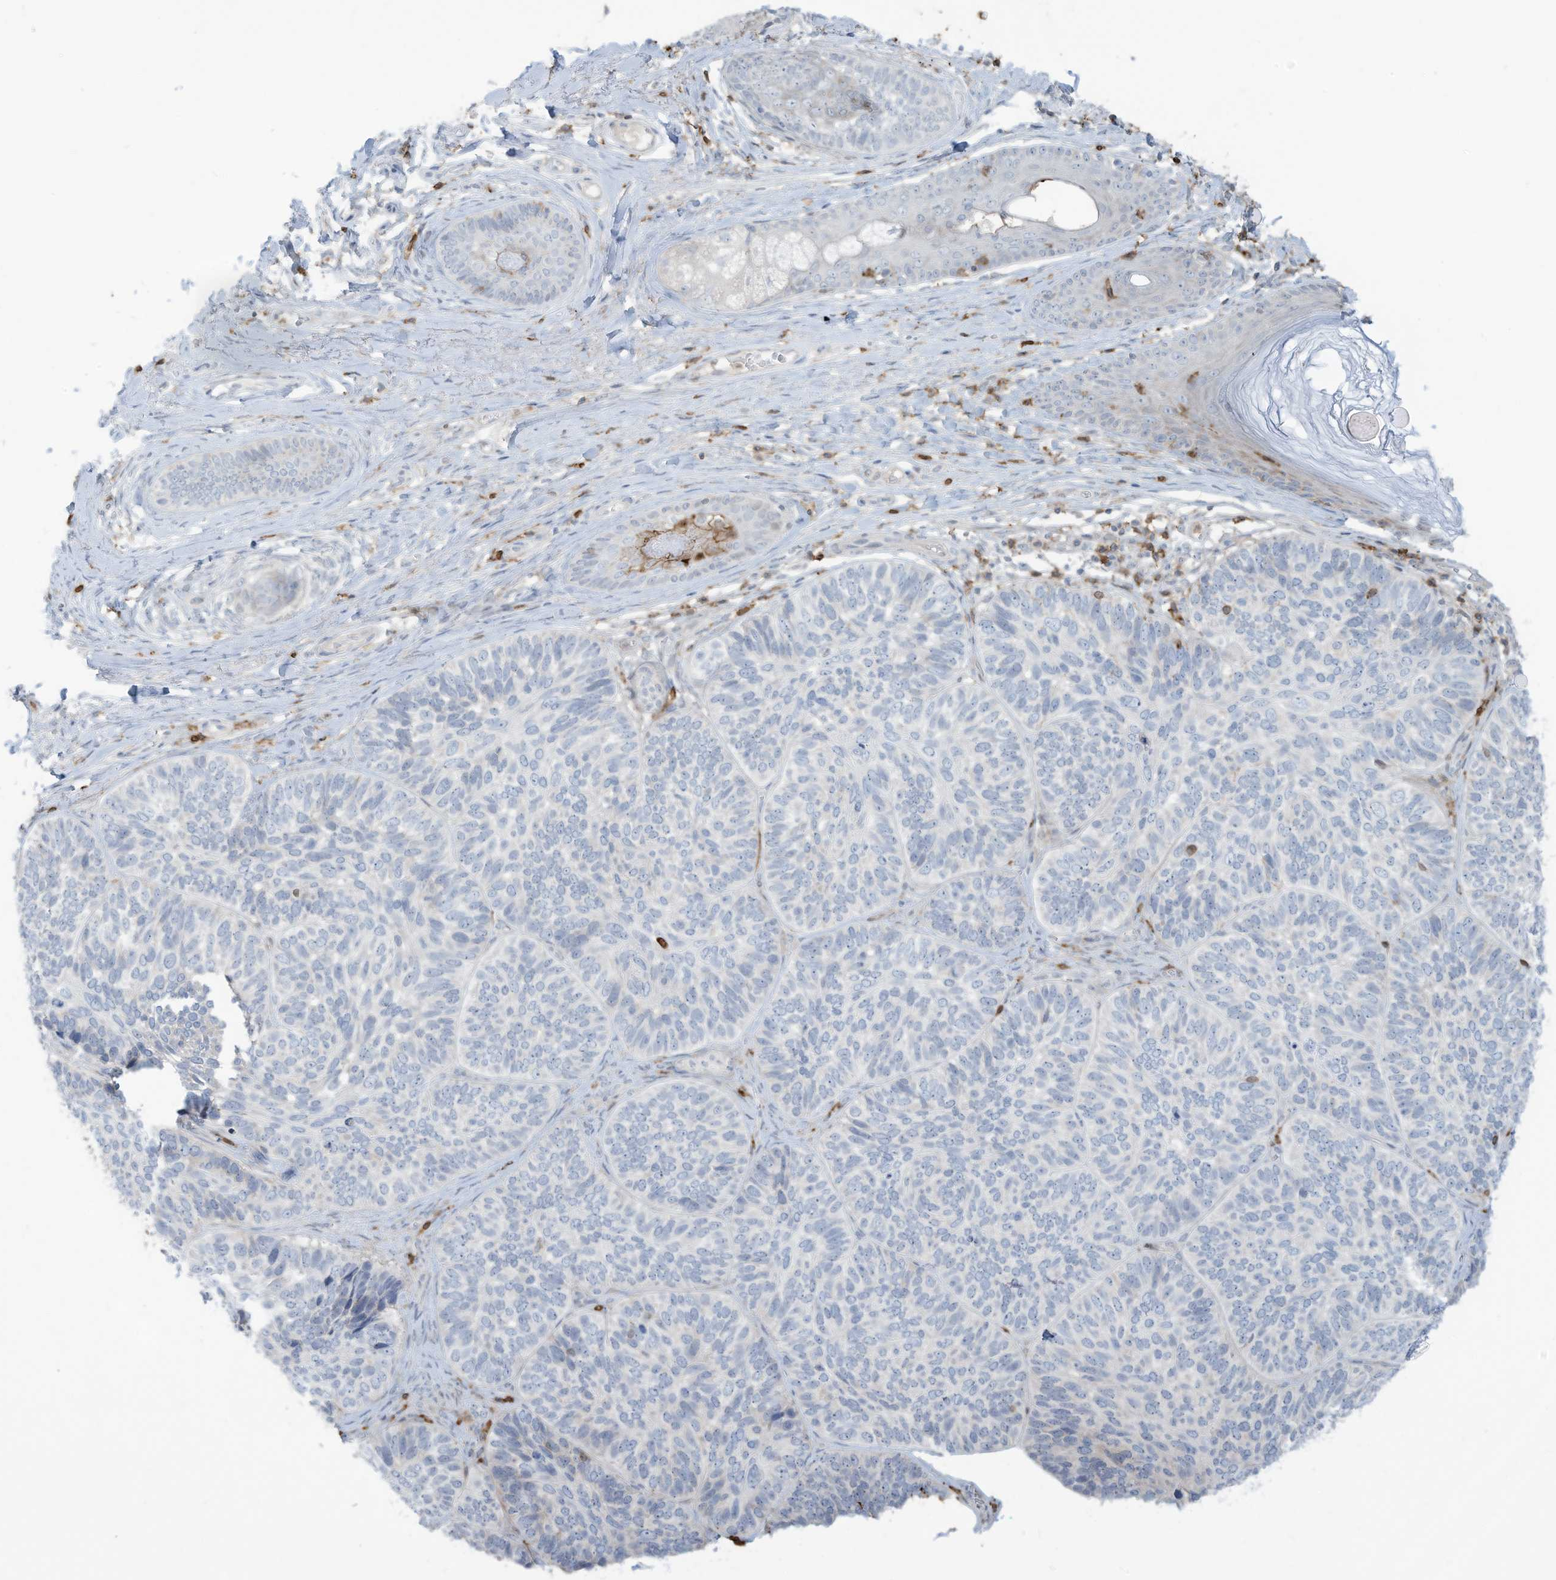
{"staining": {"intensity": "negative", "quantity": "none", "location": "none"}, "tissue": "skin cancer", "cell_type": "Tumor cells", "image_type": "cancer", "snomed": [{"axis": "morphology", "description": "Basal cell carcinoma"}, {"axis": "topography", "description": "Skin"}], "caption": "Skin cancer was stained to show a protein in brown. There is no significant staining in tumor cells. (DAB (3,3'-diaminobenzidine) immunohistochemistry (IHC) with hematoxylin counter stain).", "gene": "NOTO", "patient": {"sex": "male", "age": 62}}